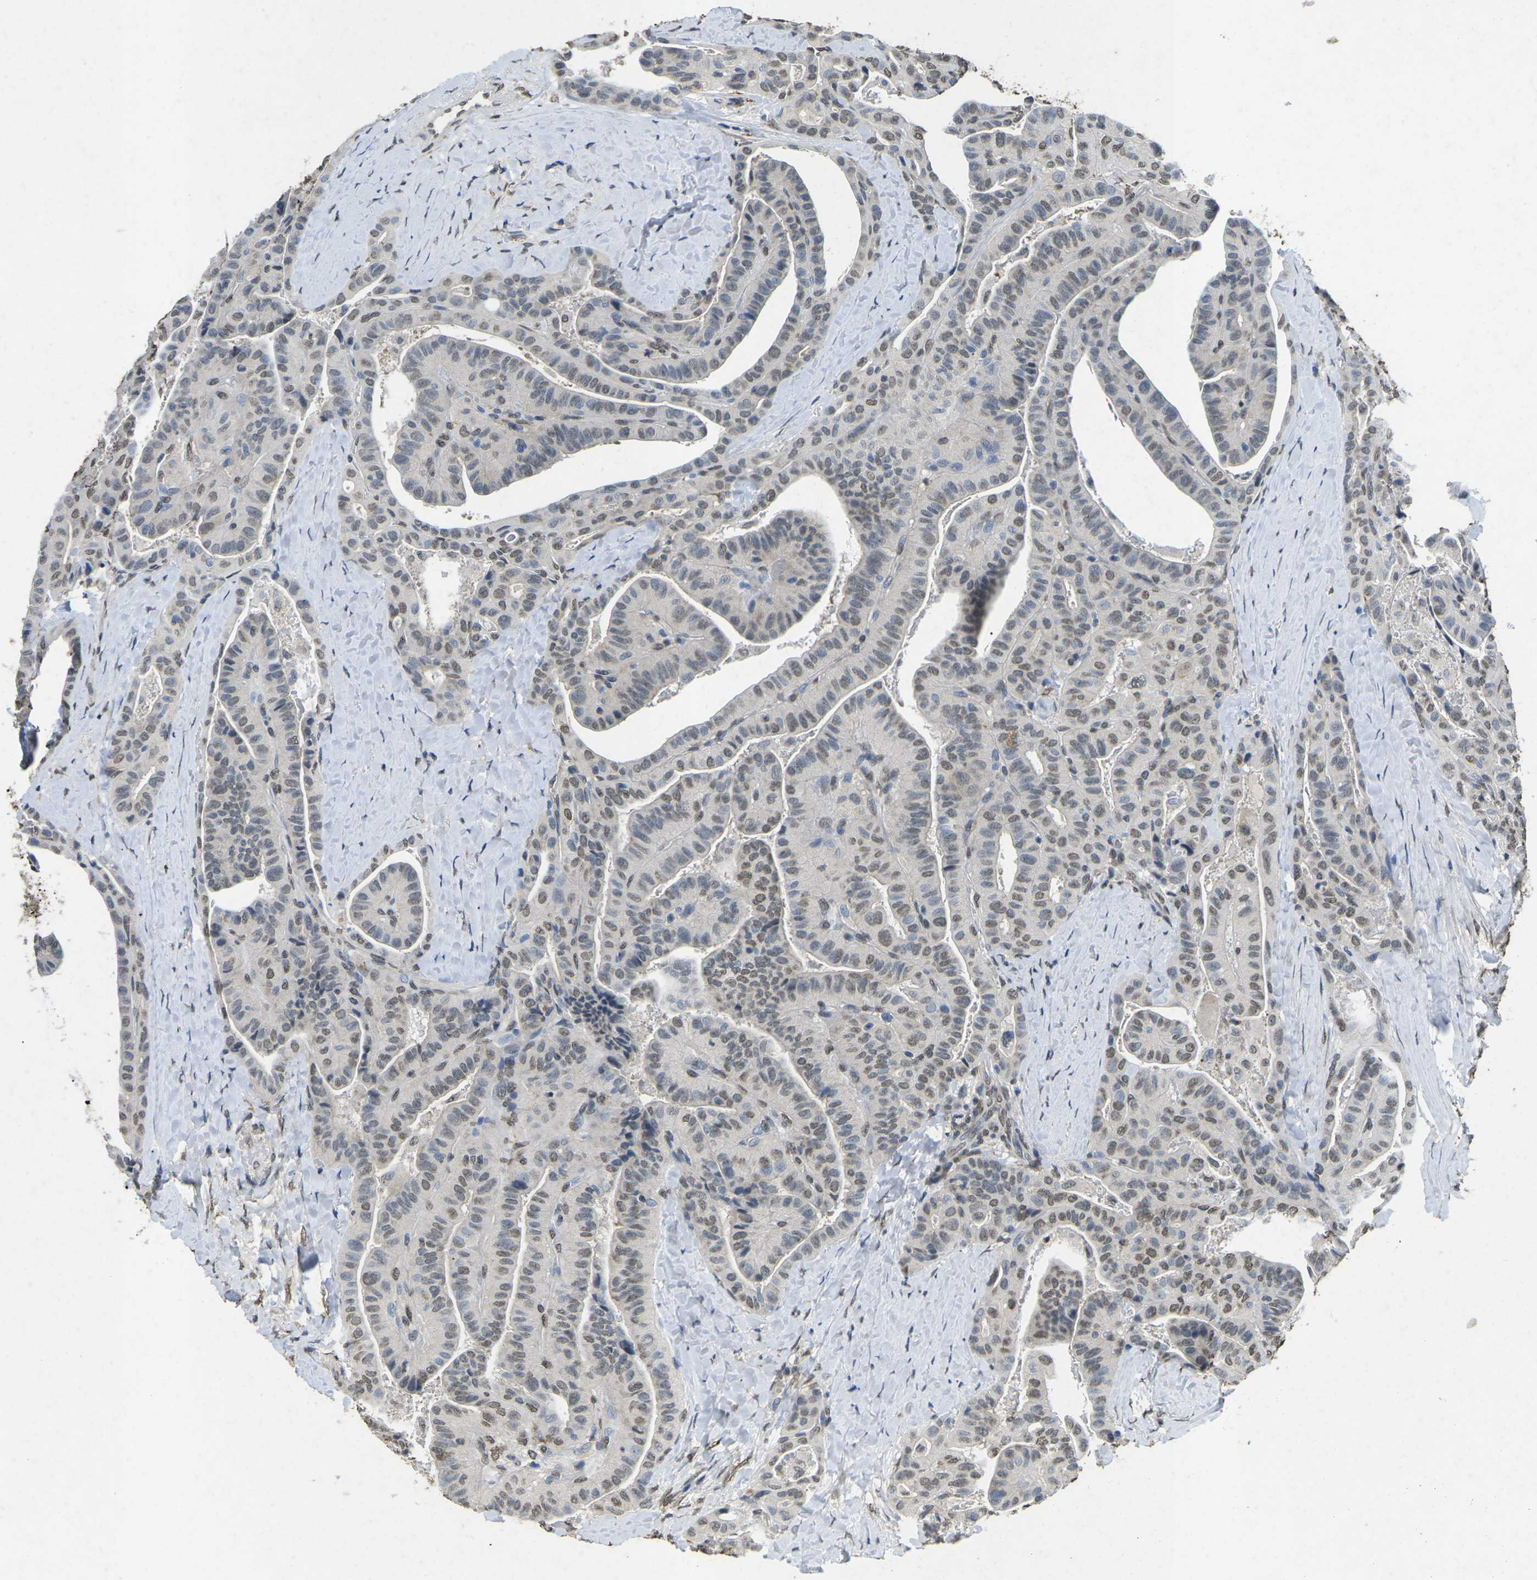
{"staining": {"intensity": "weak", "quantity": "25%-75%", "location": "nuclear"}, "tissue": "thyroid cancer", "cell_type": "Tumor cells", "image_type": "cancer", "snomed": [{"axis": "morphology", "description": "Papillary adenocarcinoma, NOS"}, {"axis": "topography", "description": "Thyroid gland"}], "caption": "Human papillary adenocarcinoma (thyroid) stained for a protein (brown) reveals weak nuclear positive positivity in about 25%-75% of tumor cells.", "gene": "SCNN1B", "patient": {"sex": "male", "age": 77}}